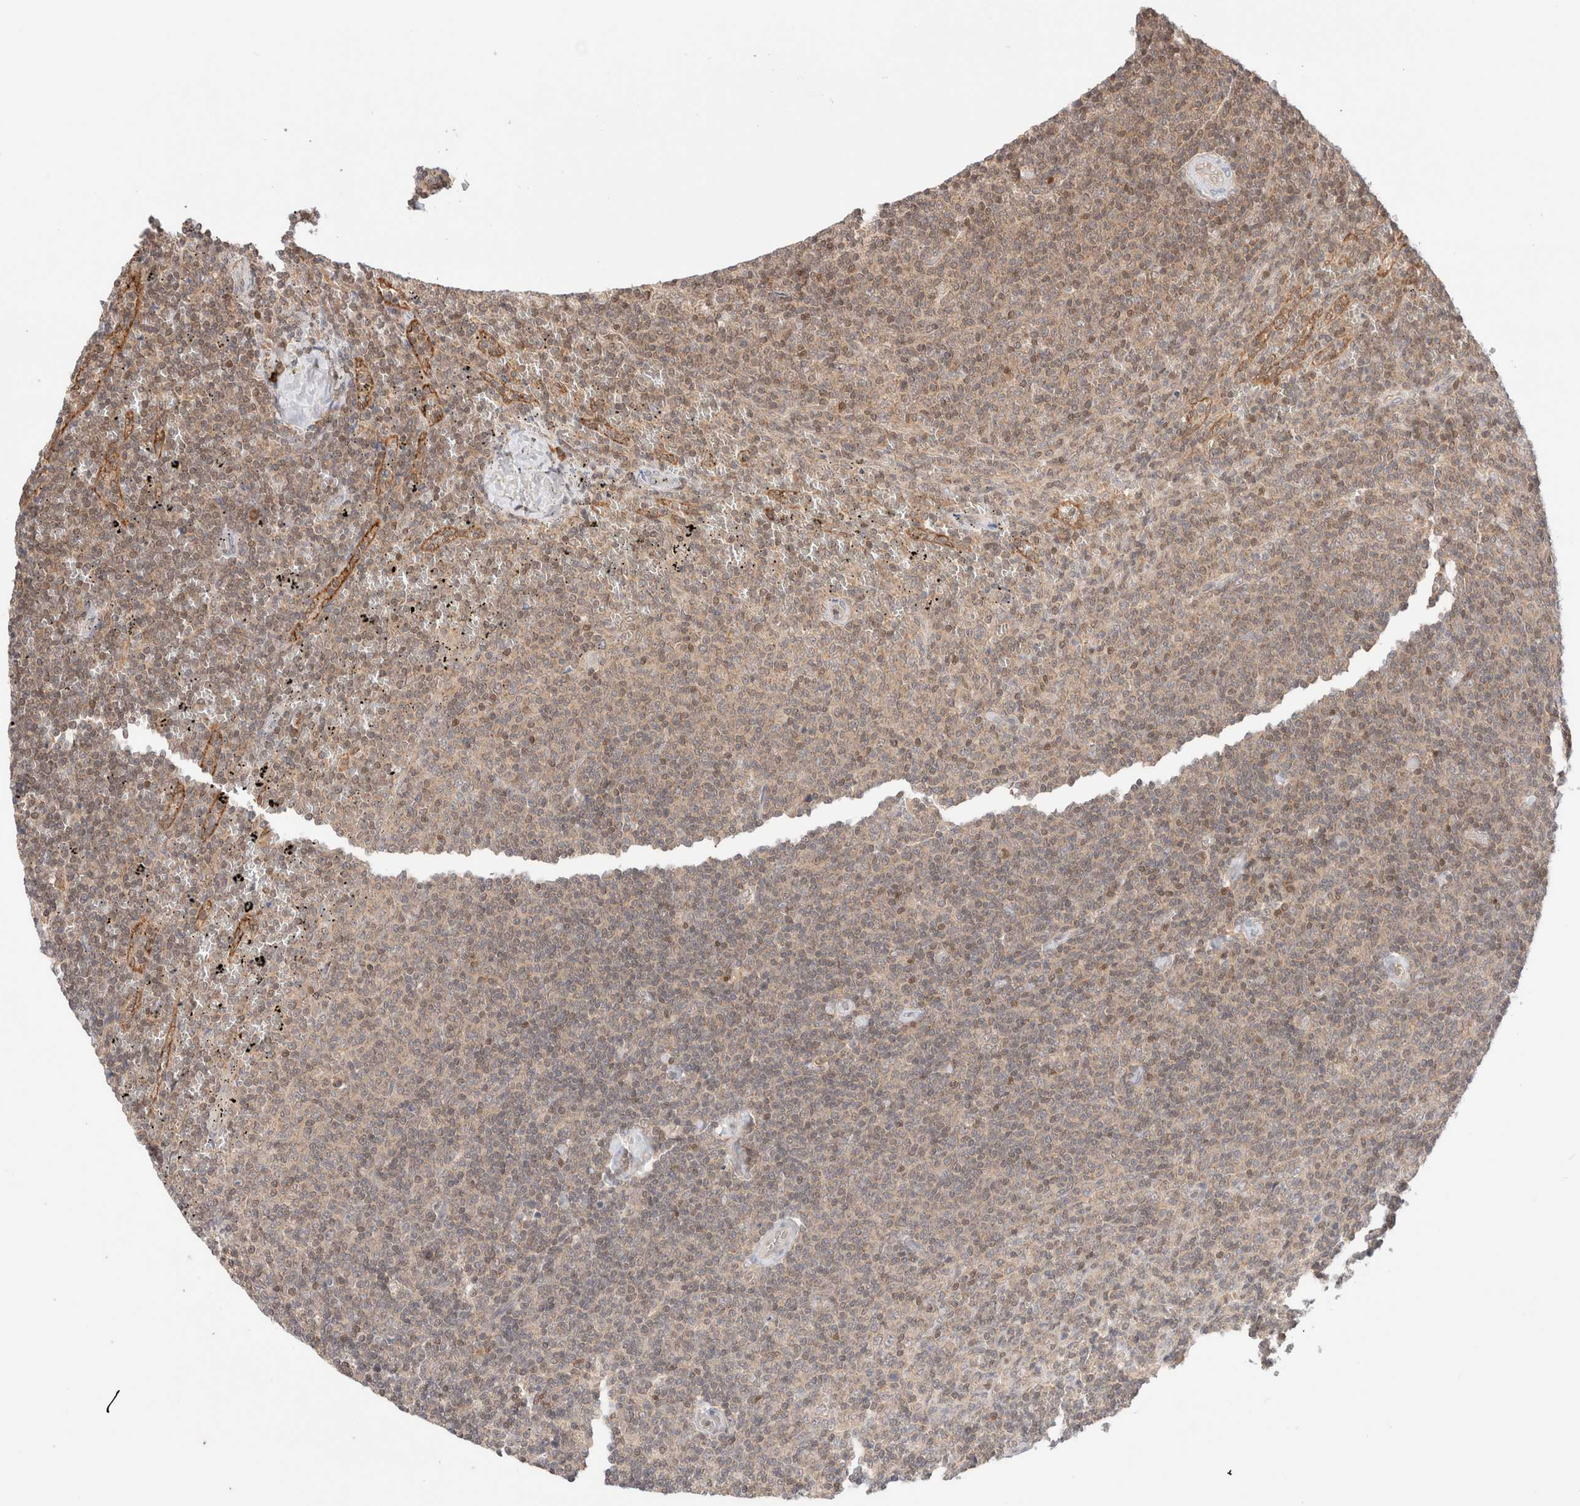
{"staining": {"intensity": "weak", "quantity": "<25%", "location": "cytoplasmic/membranous"}, "tissue": "lymphoma", "cell_type": "Tumor cells", "image_type": "cancer", "snomed": [{"axis": "morphology", "description": "Malignant lymphoma, non-Hodgkin's type, Low grade"}, {"axis": "topography", "description": "Spleen"}], "caption": "Immunohistochemistry photomicrograph of neoplastic tissue: human low-grade malignant lymphoma, non-Hodgkin's type stained with DAB shows no significant protein positivity in tumor cells. Nuclei are stained in blue.", "gene": "XKR4", "patient": {"sex": "female", "age": 50}}